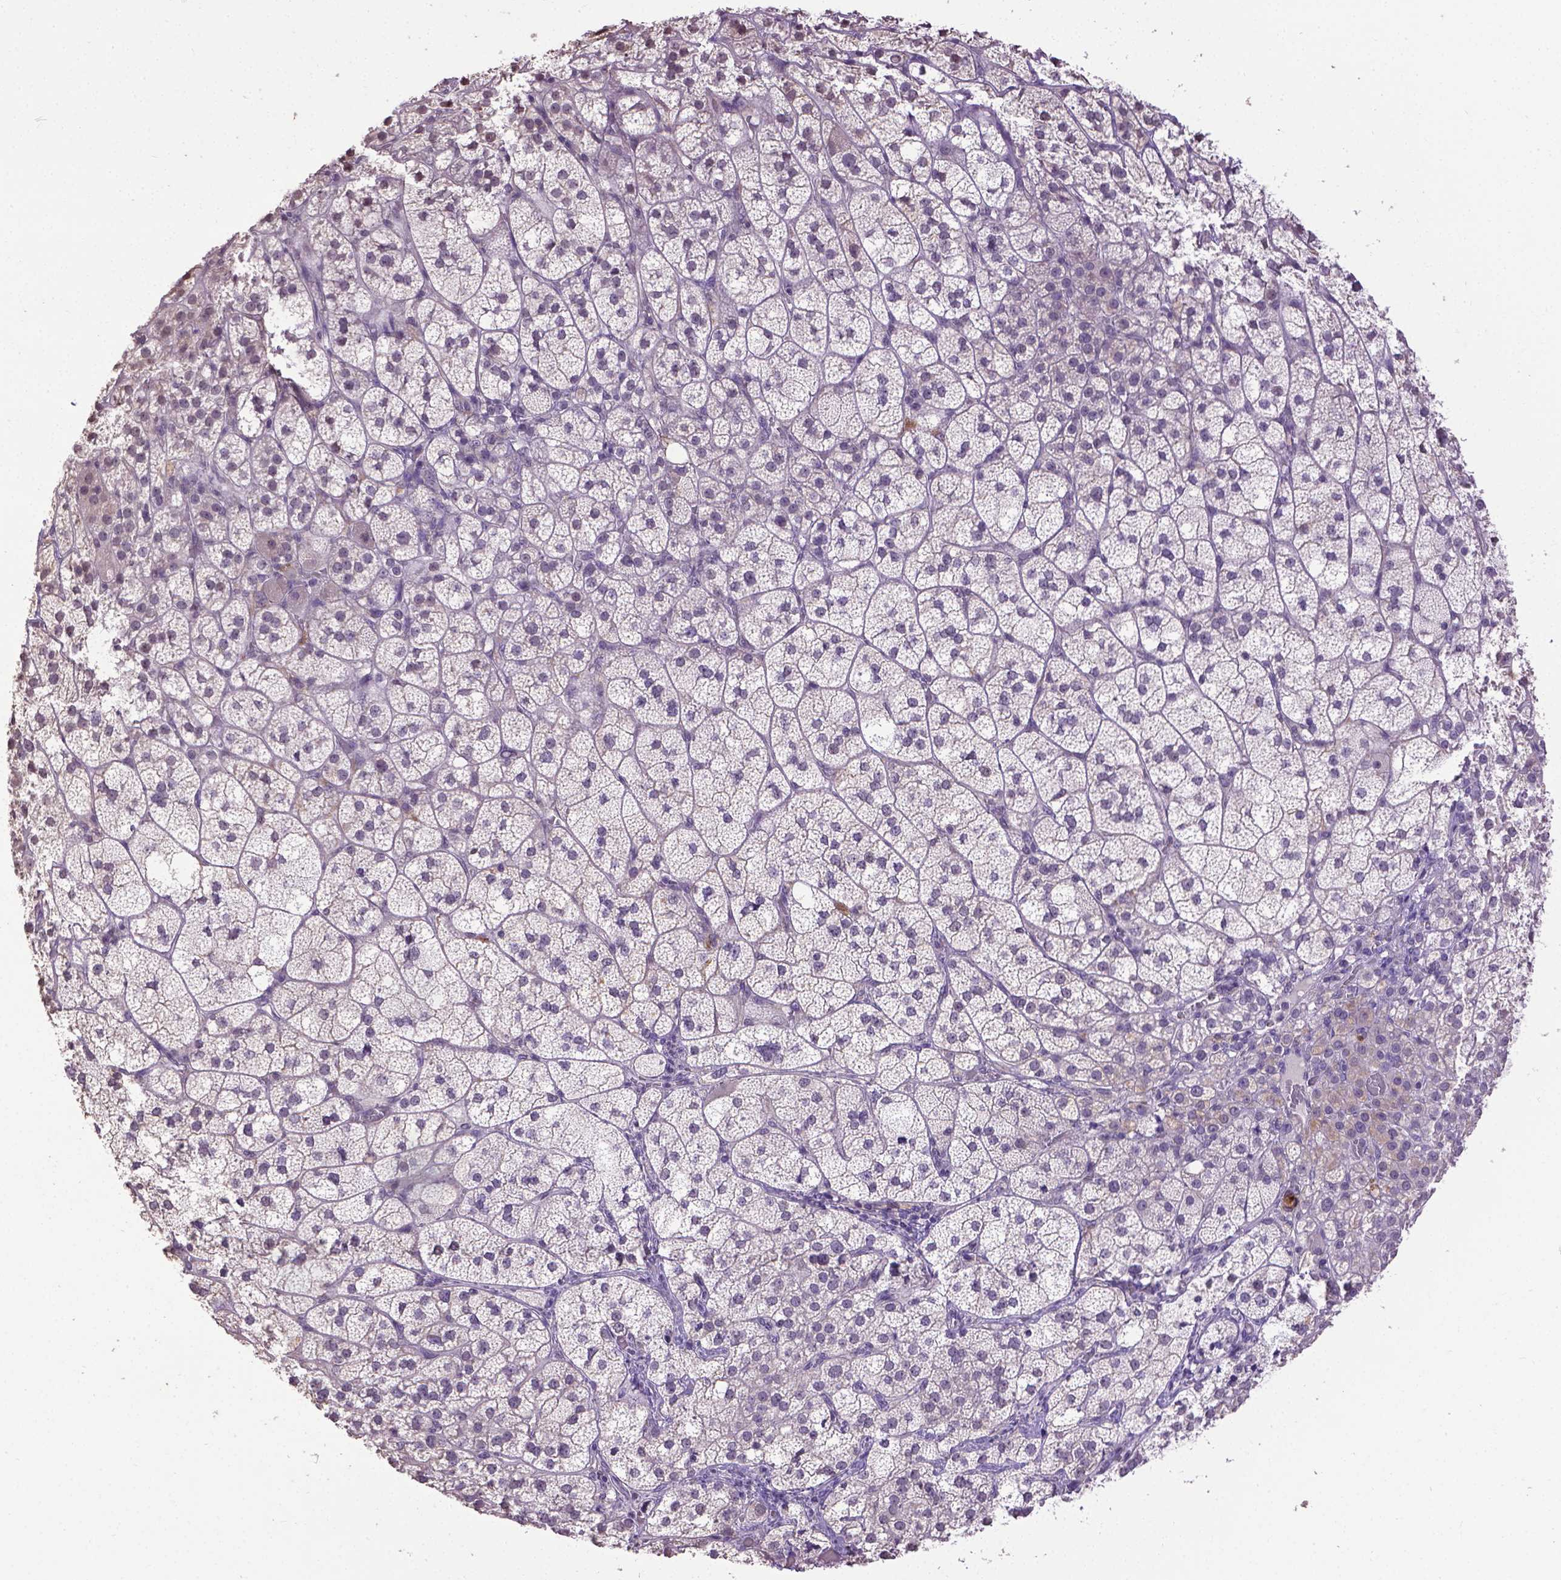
{"staining": {"intensity": "weak", "quantity": "<25%", "location": "nuclear"}, "tissue": "adrenal gland", "cell_type": "Glandular cells", "image_type": "normal", "snomed": [{"axis": "morphology", "description": "Normal tissue, NOS"}, {"axis": "topography", "description": "Adrenal gland"}], "caption": "The micrograph shows no significant positivity in glandular cells of adrenal gland. (IHC, brightfield microscopy, high magnification).", "gene": "CPM", "patient": {"sex": "female", "age": 60}}